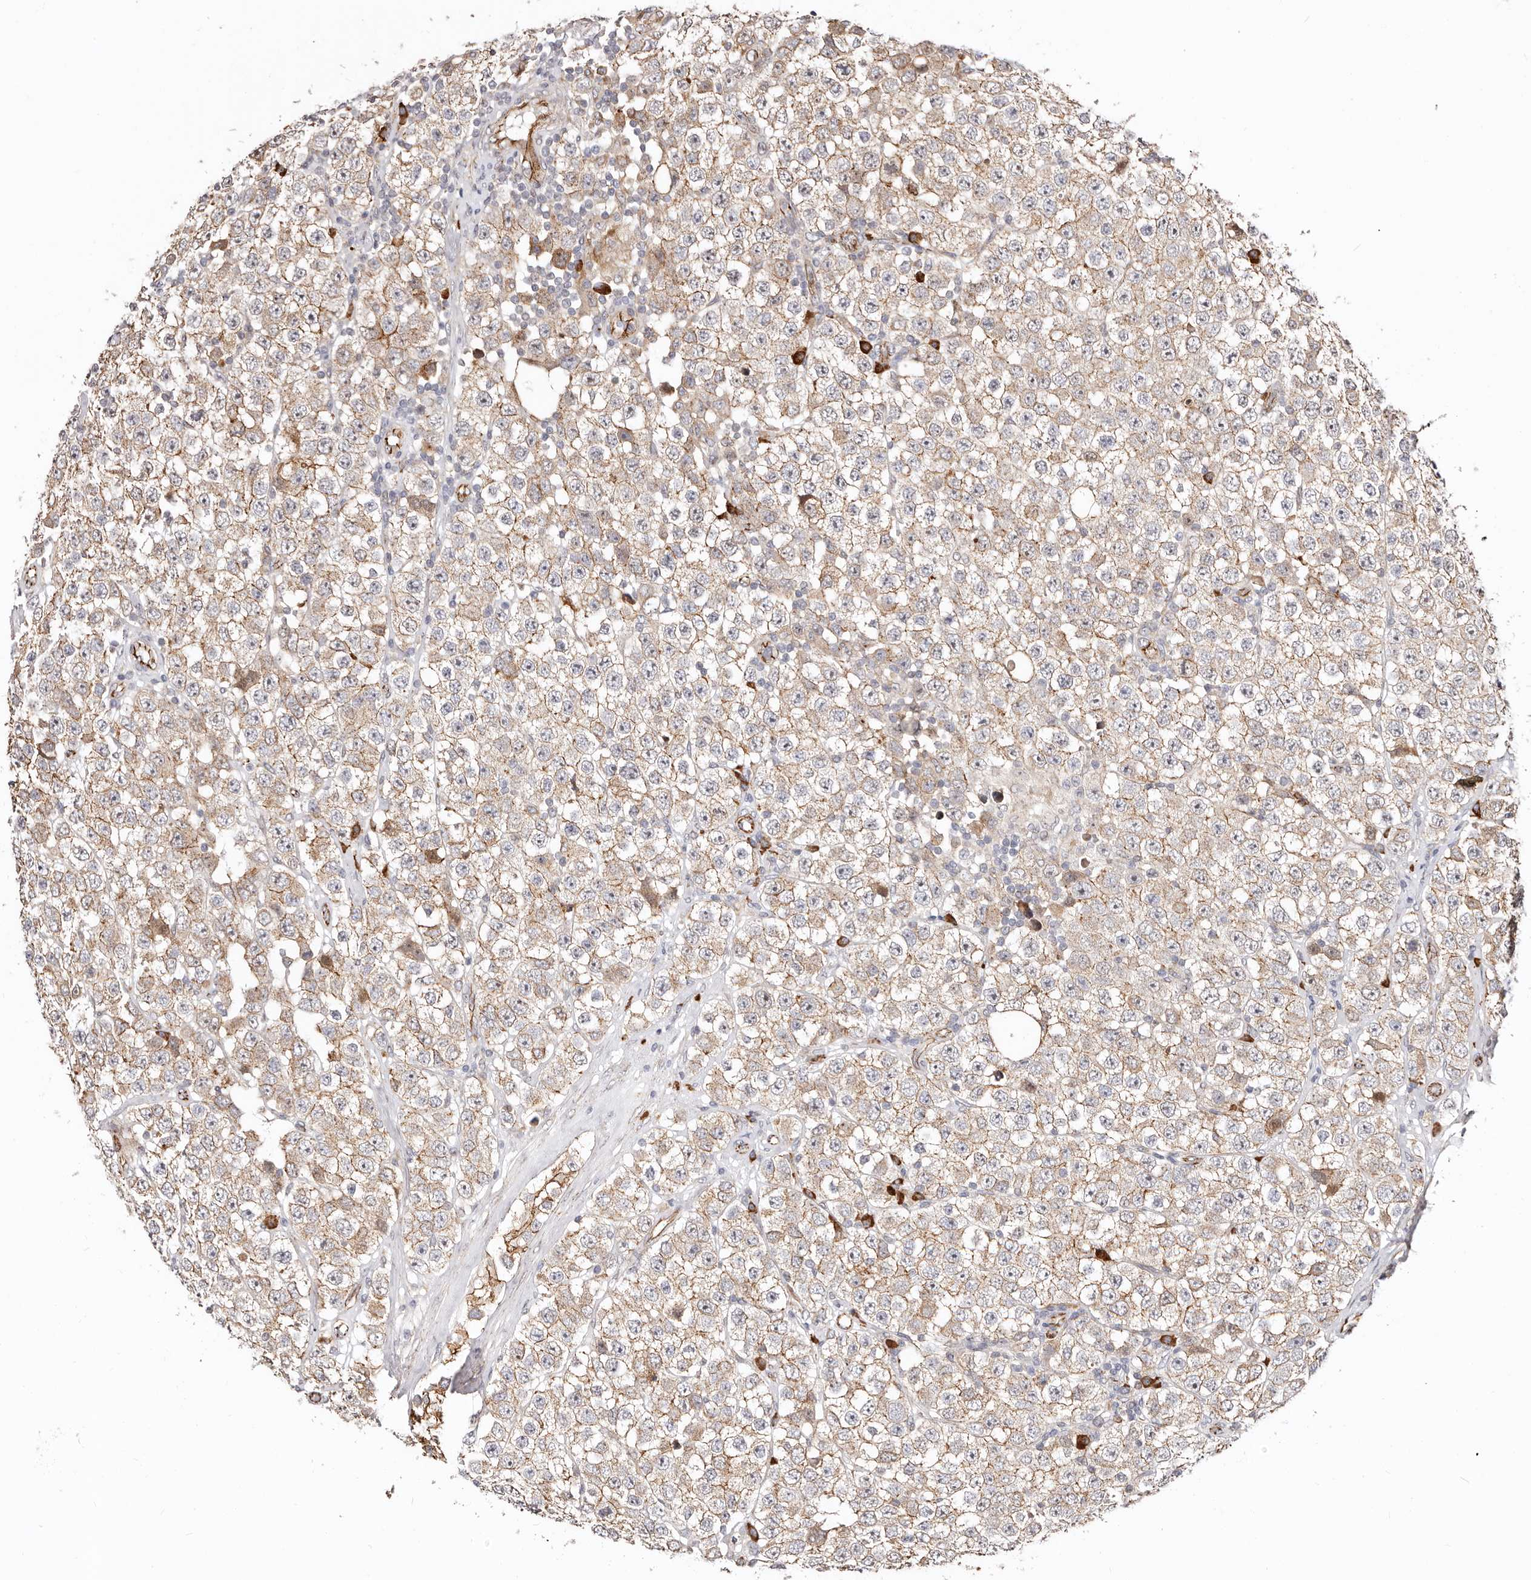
{"staining": {"intensity": "moderate", "quantity": ">75%", "location": "cytoplasmic/membranous"}, "tissue": "testis cancer", "cell_type": "Tumor cells", "image_type": "cancer", "snomed": [{"axis": "morphology", "description": "Seminoma, NOS"}, {"axis": "topography", "description": "Testis"}], "caption": "Immunohistochemistry (IHC) photomicrograph of neoplastic tissue: seminoma (testis) stained using IHC demonstrates medium levels of moderate protein expression localized specifically in the cytoplasmic/membranous of tumor cells, appearing as a cytoplasmic/membranous brown color.", "gene": "CTNNB1", "patient": {"sex": "male", "age": 28}}